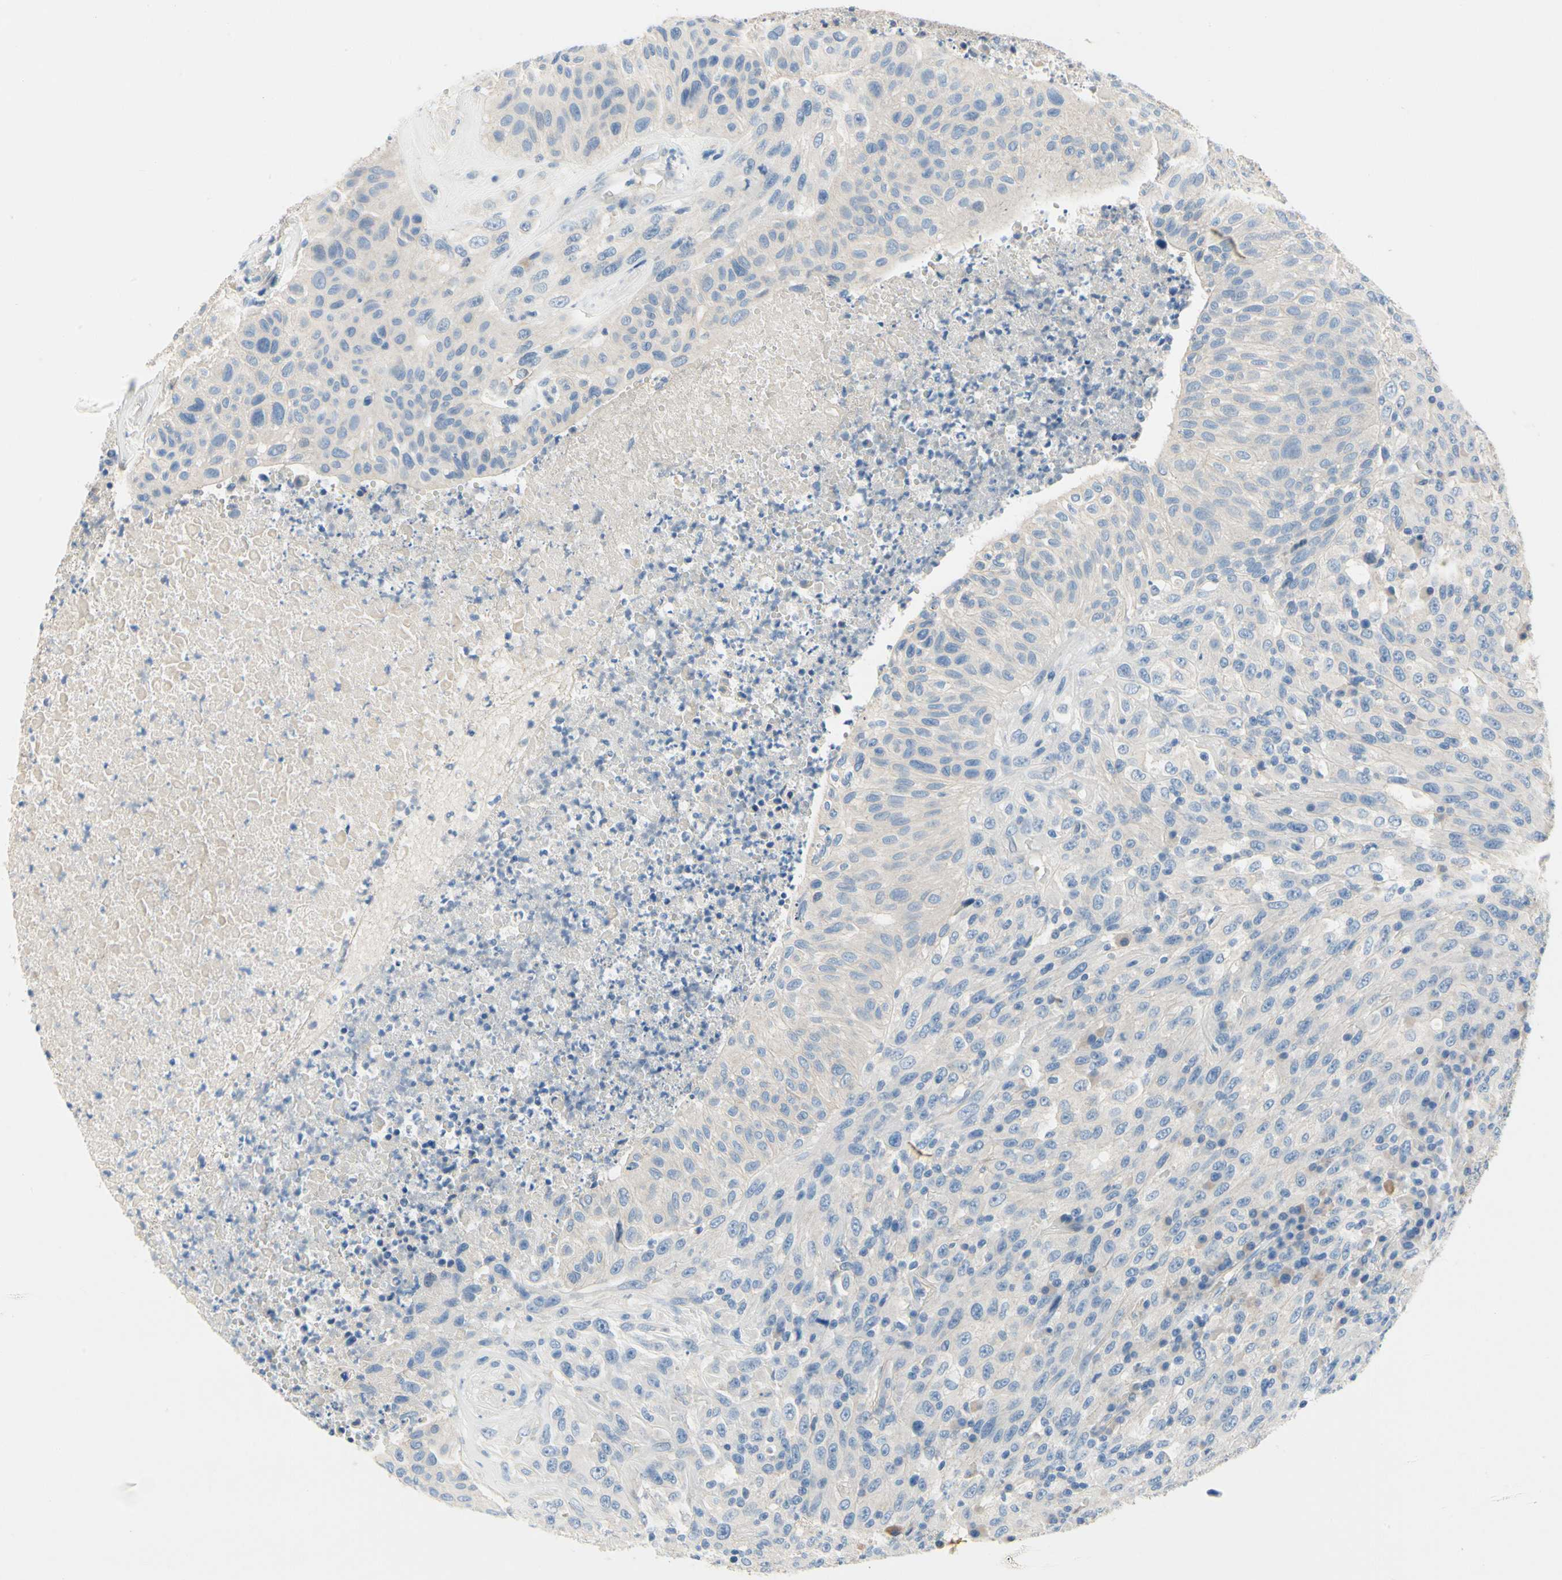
{"staining": {"intensity": "negative", "quantity": "none", "location": "none"}, "tissue": "urothelial cancer", "cell_type": "Tumor cells", "image_type": "cancer", "snomed": [{"axis": "morphology", "description": "Urothelial carcinoma, High grade"}, {"axis": "topography", "description": "Urinary bladder"}], "caption": "The immunohistochemistry (IHC) micrograph has no significant staining in tumor cells of high-grade urothelial carcinoma tissue. (DAB immunohistochemistry (IHC), high magnification).", "gene": "CA14", "patient": {"sex": "male", "age": 66}}